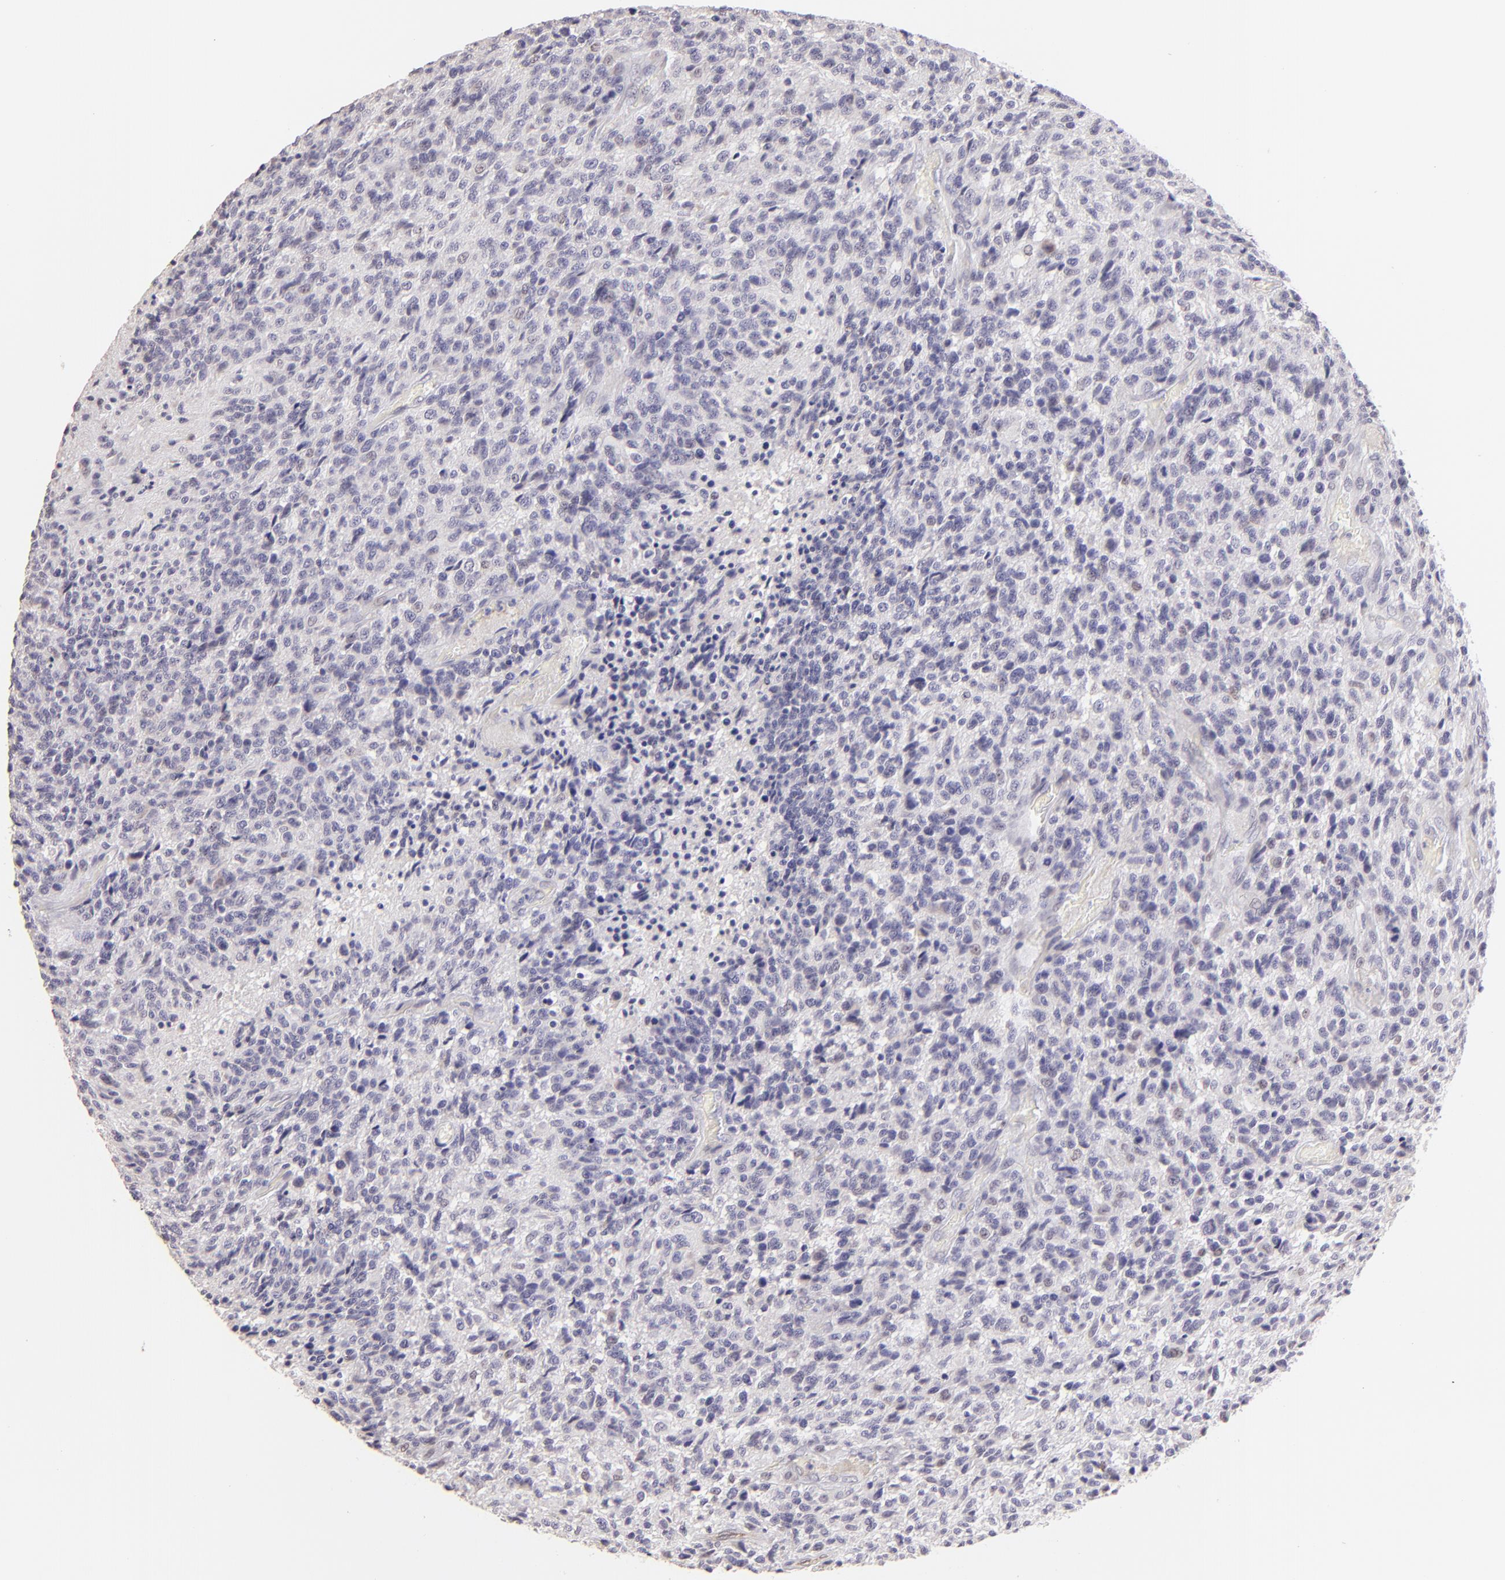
{"staining": {"intensity": "negative", "quantity": "none", "location": "none"}, "tissue": "glioma", "cell_type": "Tumor cells", "image_type": "cancer", "snomed": [{"axis": "morphology", "description": "Glioma, malignant, High grade"}, {"axis": "topography", "description": "Brain"}], "caption": "Glioma was stained to show a protein in brown. There is no significant expression in tumor cells. The staining was performed using DAB to visualize the protein expression in brown, while the nuclei were stained in blue with hematoxylin (Magnification: 20x).", "gene": "MAGEA1", "patient": {"sex": "male", "age": 36}}